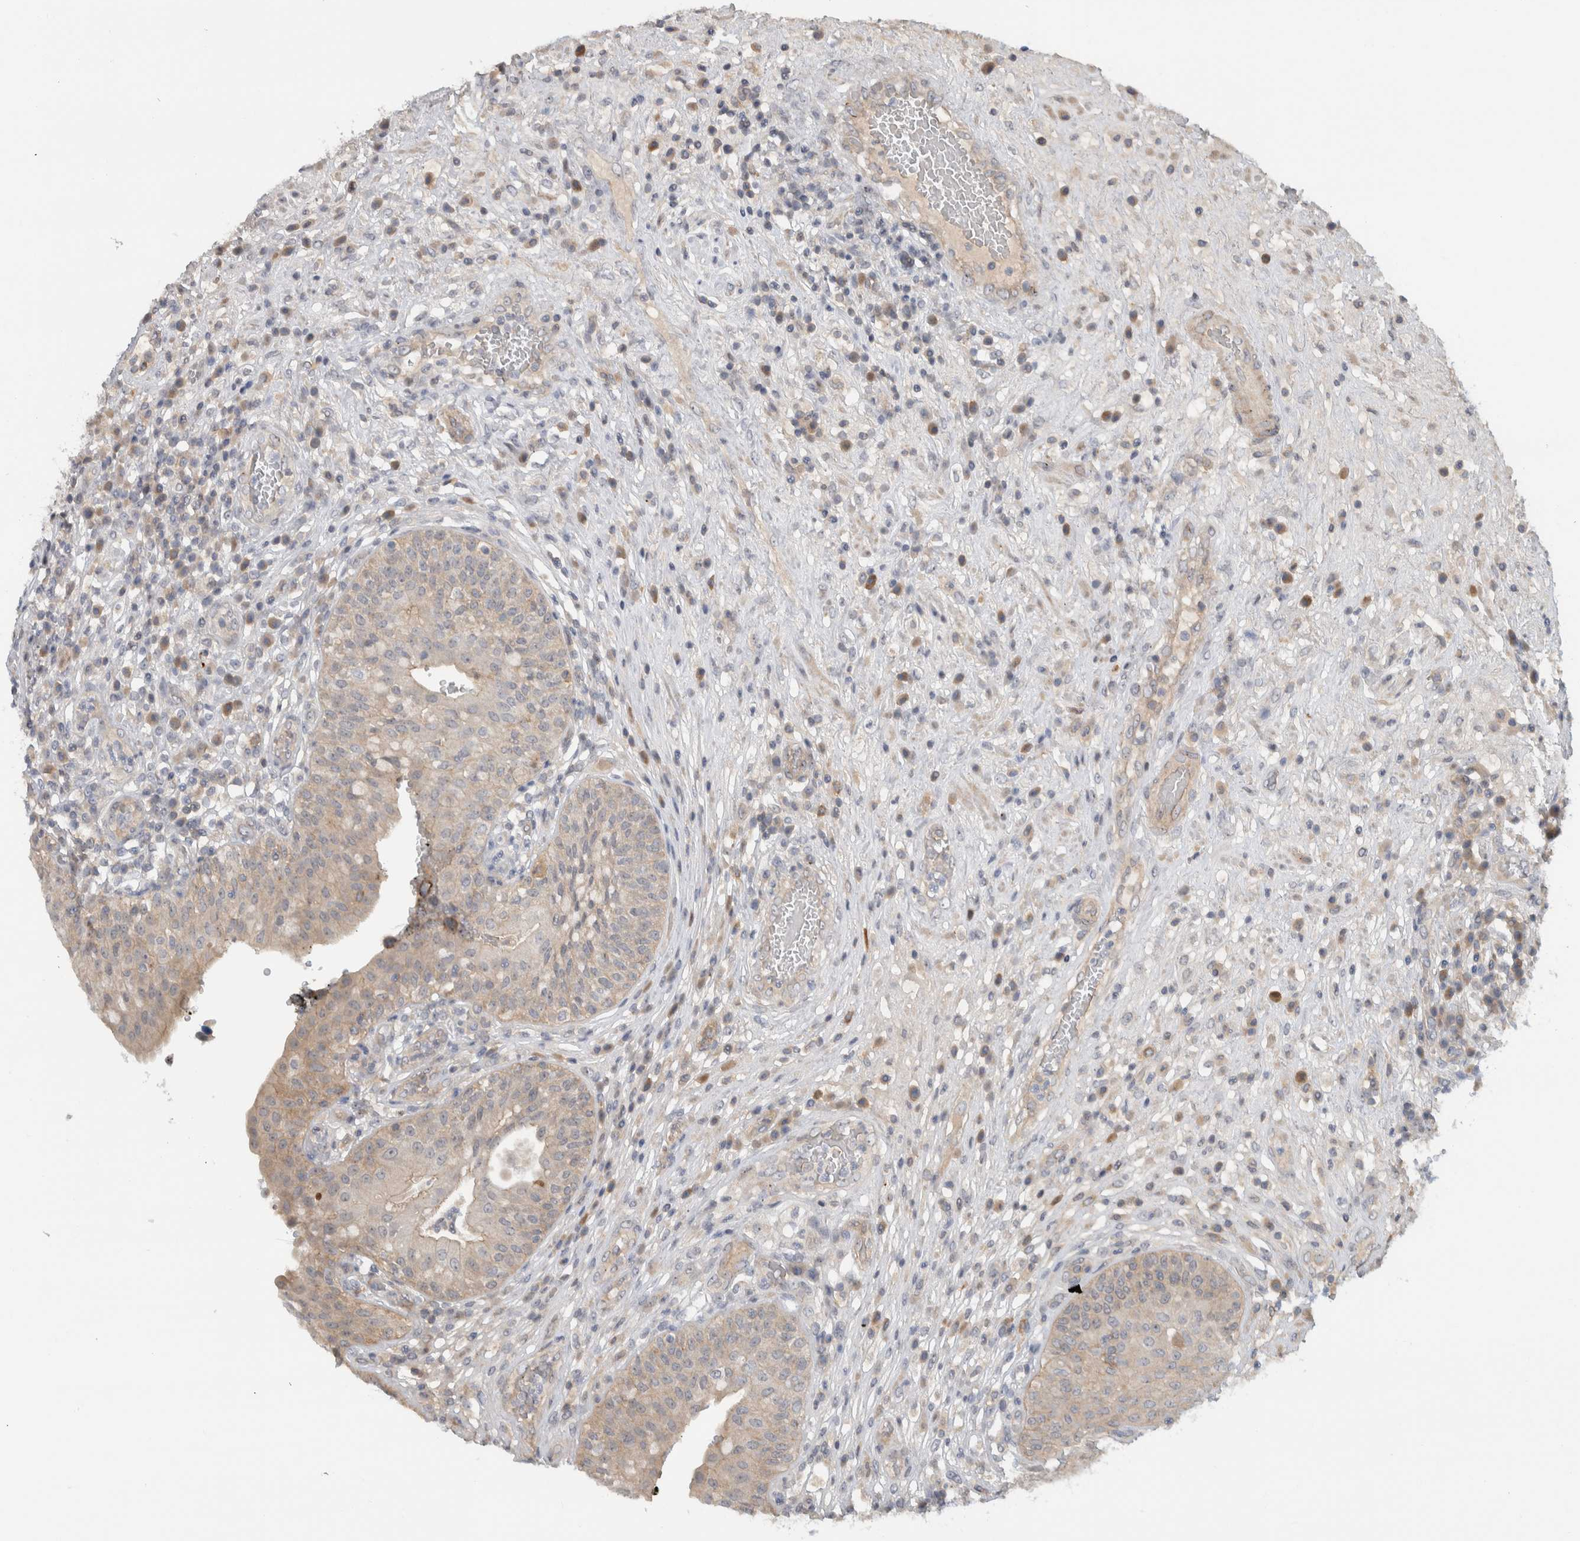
{"staining": {"intensity": "weak", "quantity": ">75%", "location": "cytoplasmic/membranous"}, "tissue": "urinary bladder", "cell_type": "Urothelial cells", "image_type": "normal", "snomed": [{"axis": "morphology", "description": "Normal tissue, NOS"}, {"axis": "topography", "description": "Urinary bladder"}], "caption": "A photomicrograph of human urinary bladder stained for a protein displays weak cytoplasmic/membranous brown staining in urothelial cells.", "gene": "MPRIP", "patient": {"sex": "female", "age": 62}}